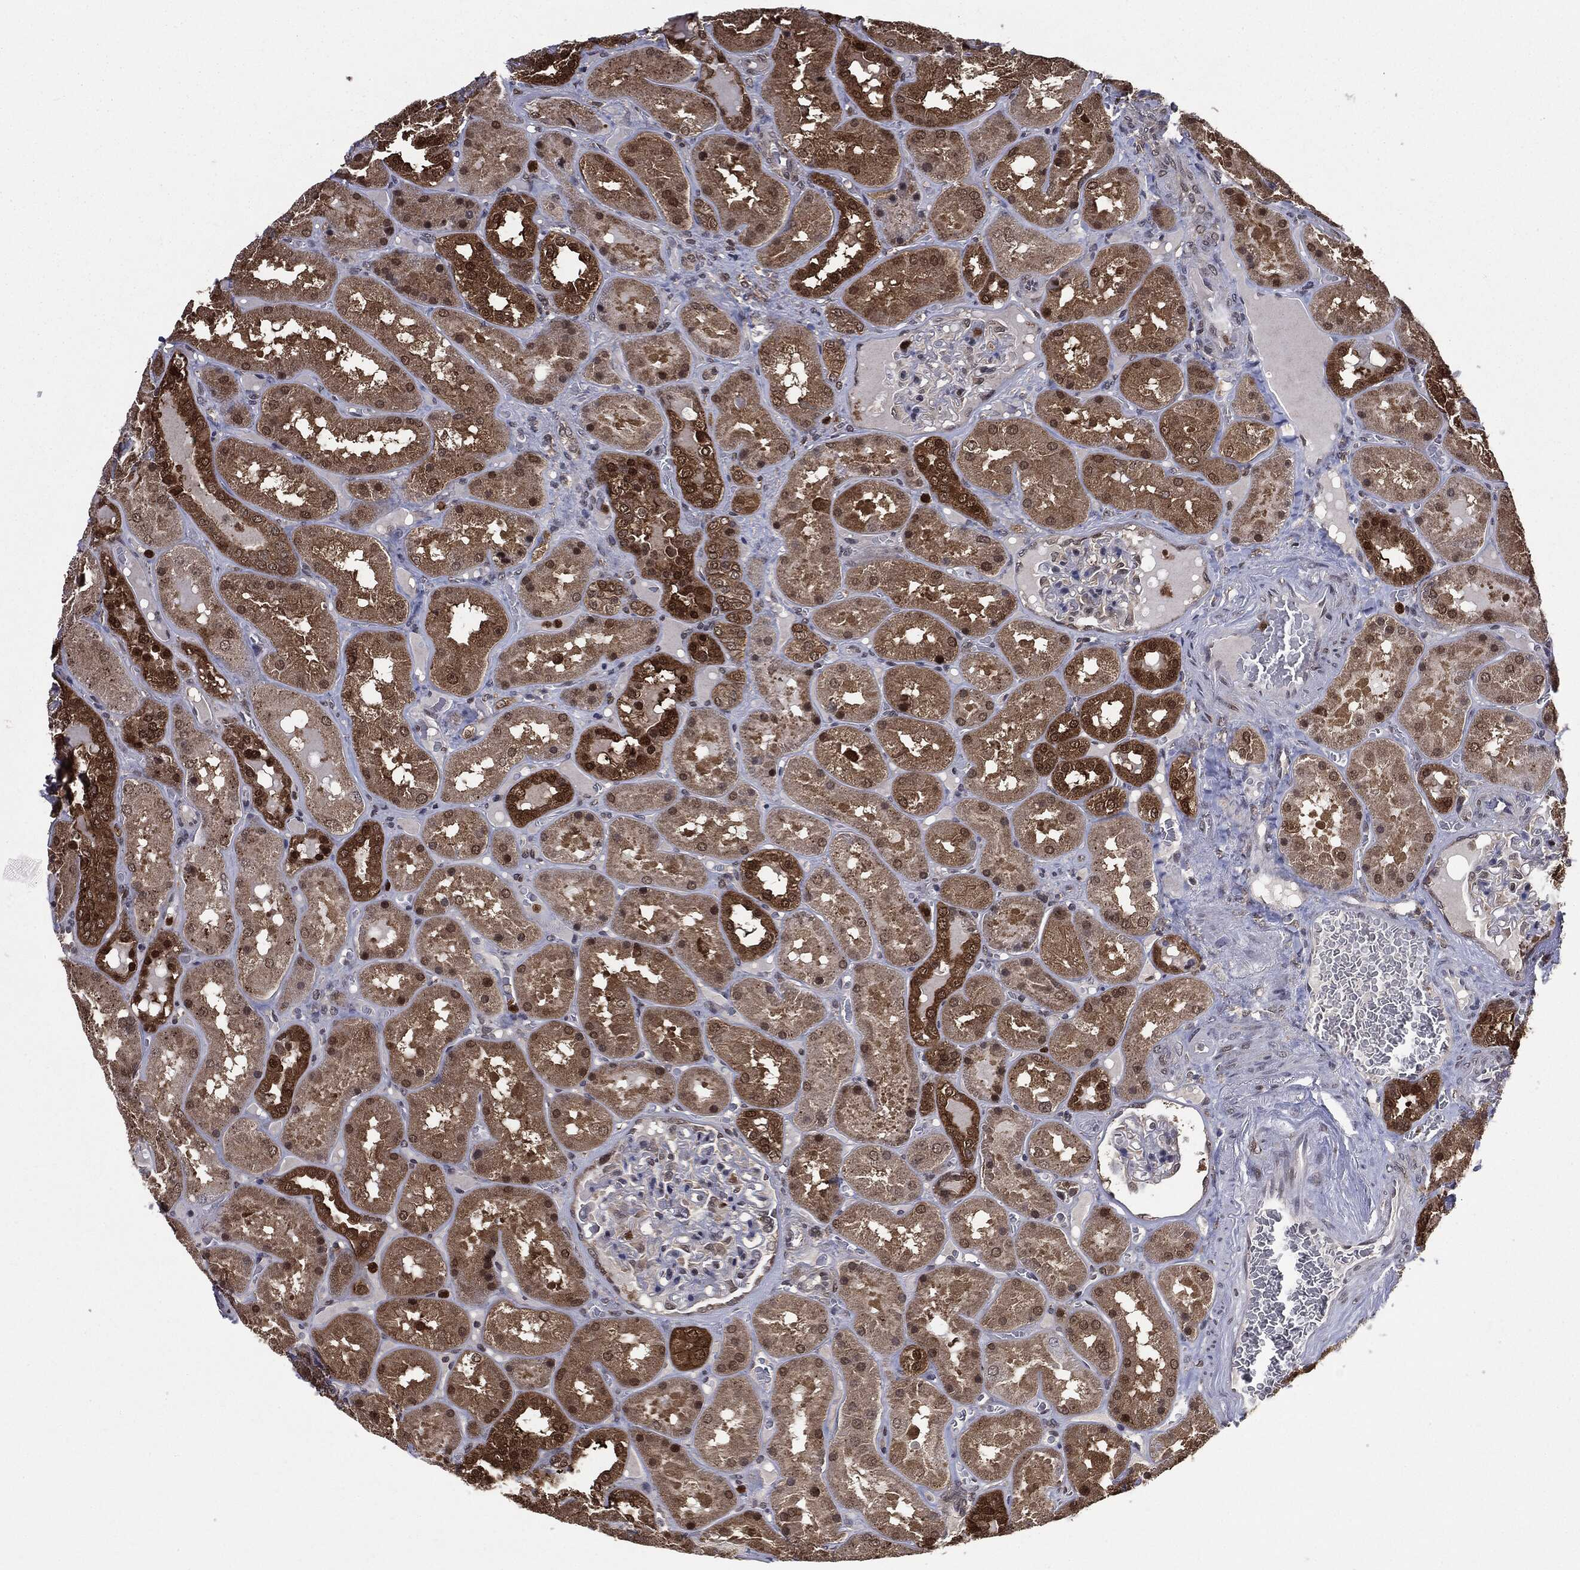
{"staining": {"intensity": "negative", "quantity": "none", "location": "none"}, "tissue": "kidney", "cell_type": "Cells in glomeruli", "image_type": "normal", "snomed": [{"axis": "morphology", "description": "Normal tissue, NOS"}, {"axis": "topography", "description": "Kidney"}], "caption": "There is no significant positivity in cells in glomeruli of kidney. (DAB (3,3'-diaminobenzidine) immunohistochemistry (IHC), high magnification).", "gene": "GPI", "patient": {"sex": "male", "age": 73}}